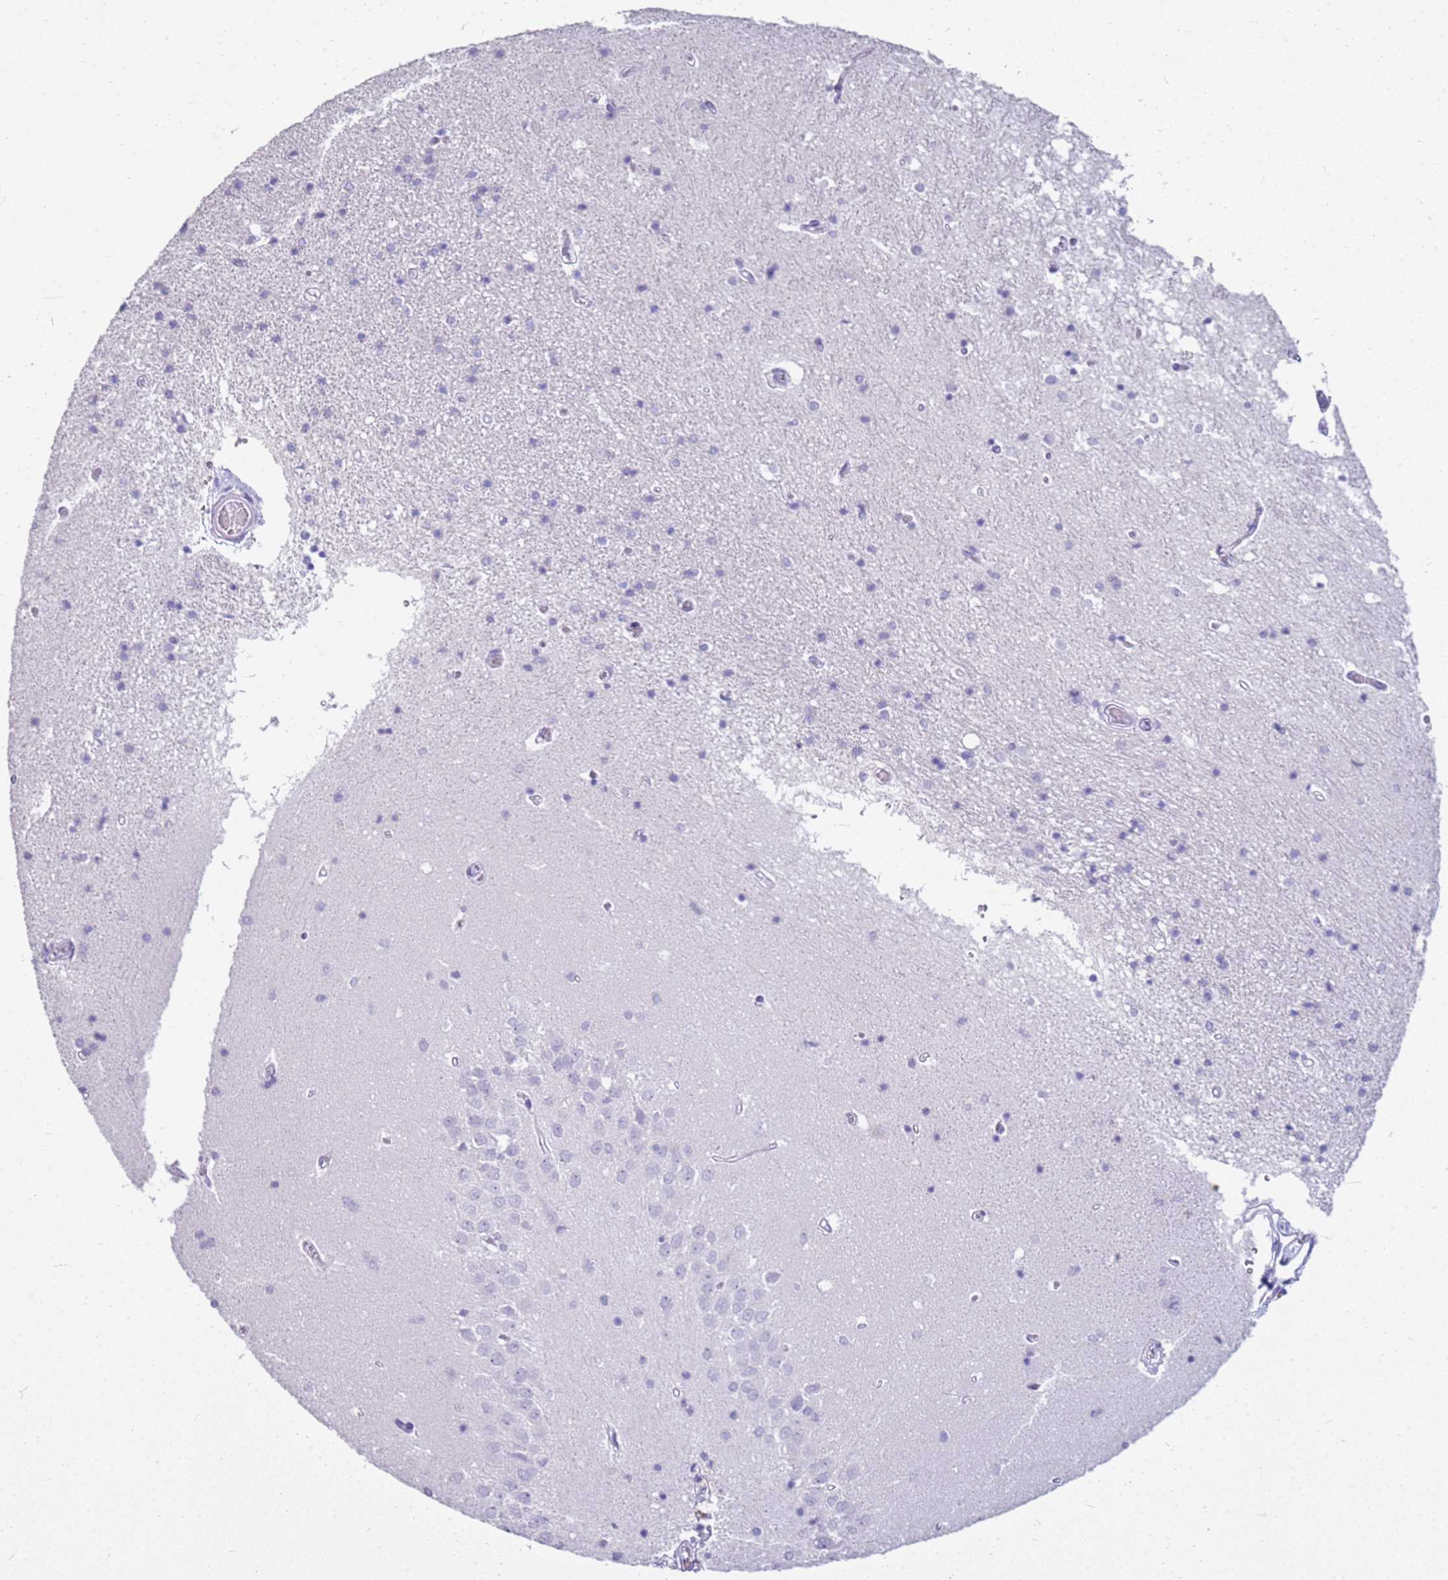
{"staining": {"intensity": "negative", "quantity": "none", "location": "none"}, "tissue": "hippocampus", "cell_type": "Glial cells", "image_type": "normal", "snomed": [{"axis": "morphology", "description": "Normal tissue, NOS"}, {"axis": "topography", "description": "Hippocampus"}], "caption": "A high-resolution histopathology image shows IHC staining of unremarkable hippocampus, which reveals no significant positivity in glial cells. Nuclei are stained in blue.", "gene": "CSTA", "patient": {"sex": "male", "age": 45}}